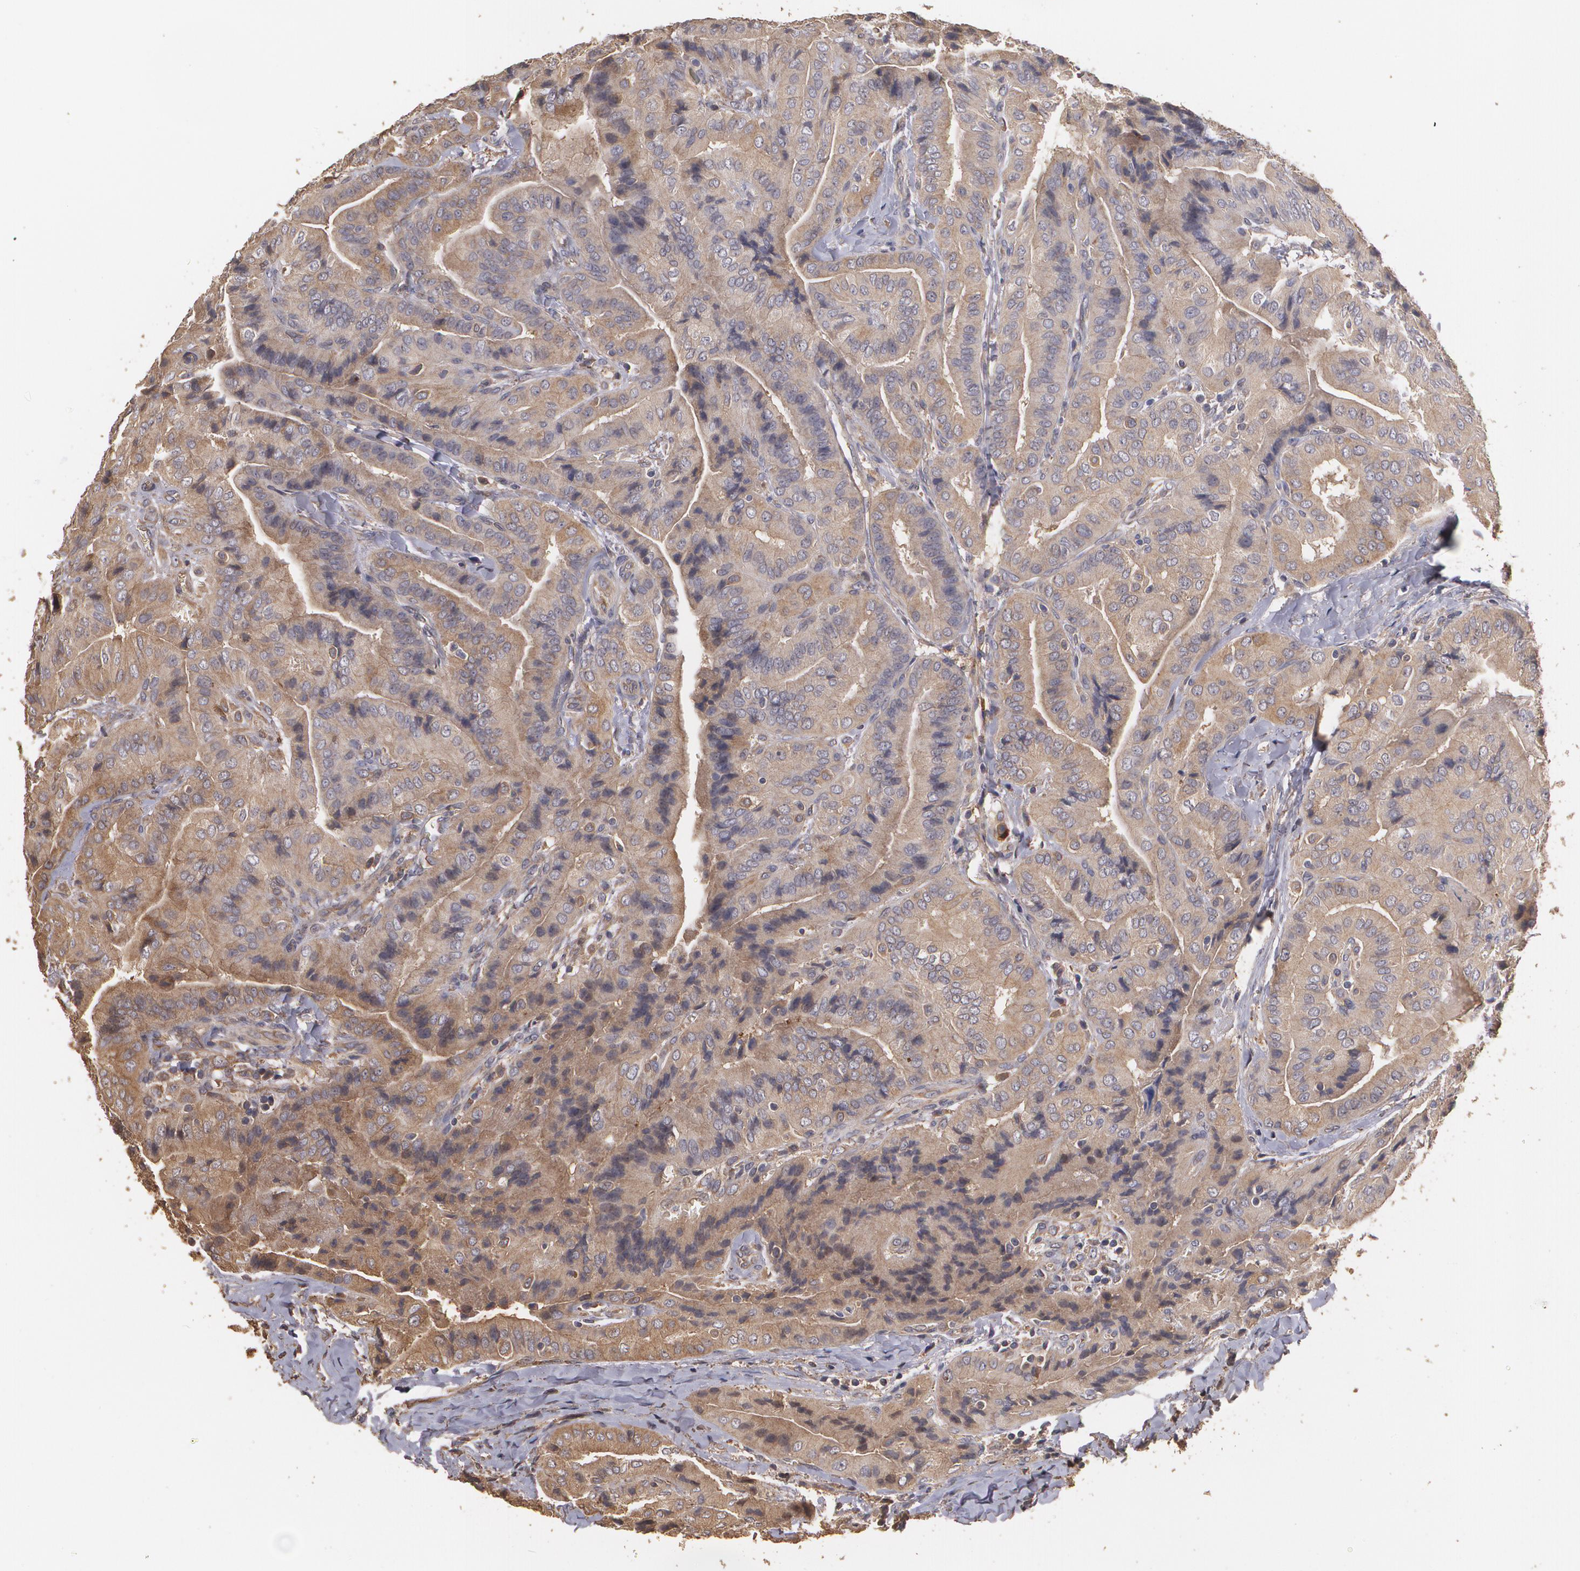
{"staining": {"intensity": "moderate", "quantity": ">75%", "location": "cytoplasmic/membranous"}, "tissue": "thyroid cancer", "cell_type": "Tumor cells", "image_type": "cancer", "snomed": [{"axis": "morphology", "description": "Papillary adenocarcinoma, NOS"}, {"axis": "topography", "description": "Thyroid gland"}], "caption": "Human thyroid cancer (papillary adenocarcinoma) stained for a protein (brown) exhibits moderate cytoplasmic/membranous positive expression in about >75% of tumor cells.", "gene": "PON1", "patient": {"sex": "female", "age": 71}}